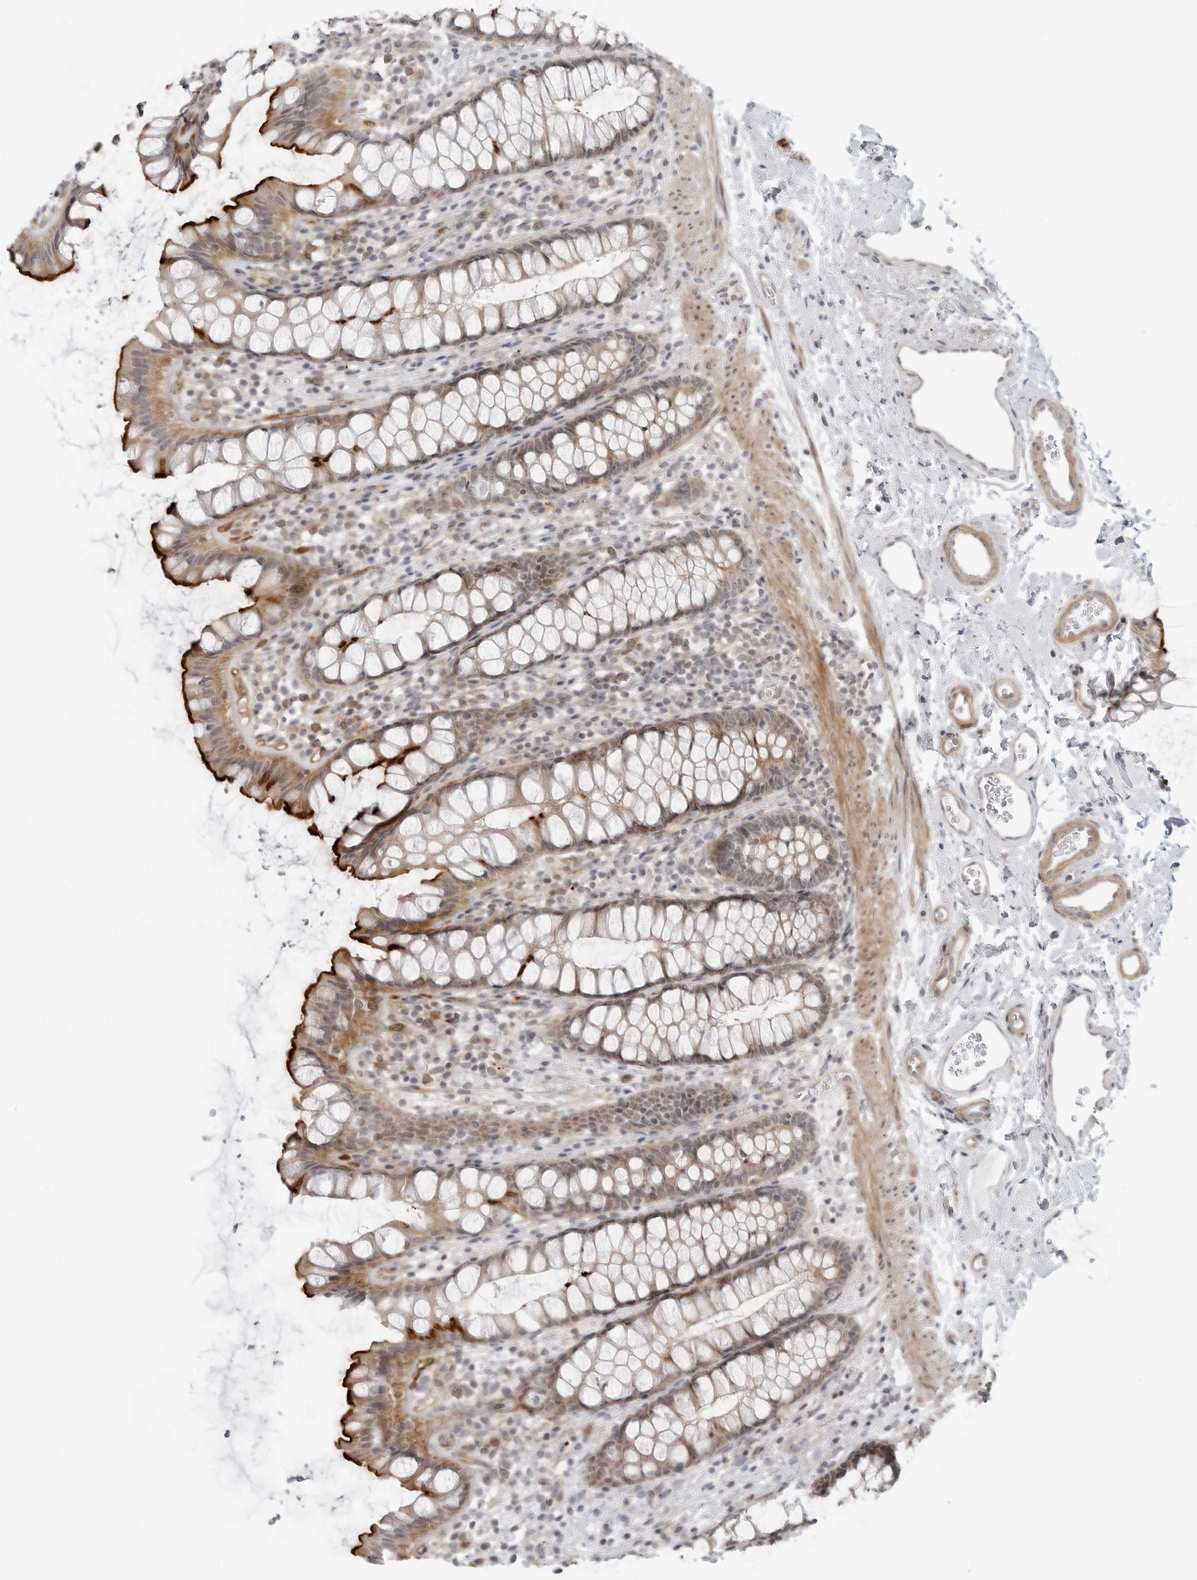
{"staining": {"intensity": "strong", "quantity": "25%-75%", "location": "cytoplasmic/membranous"}, "tissue": "rectum", "cell_type": "Glandular cells", "image_type": "normal", "snomed": [{"axis": "morphology", "description": "Normal tissue, NOS"}, {"axis": "topography", "description": "Rectum"}], "caption": "Immunohistochemistry (IHC) of unremarkable rectum demonstrates high levels of strong cytoplasmic/membranous expression in about 25%-75% of glandular cells. (Brightfield microscopy of DAB IHC at high magnification).", "gene": "STXBP3", "patient": {"sex": "female", "age": 65}}